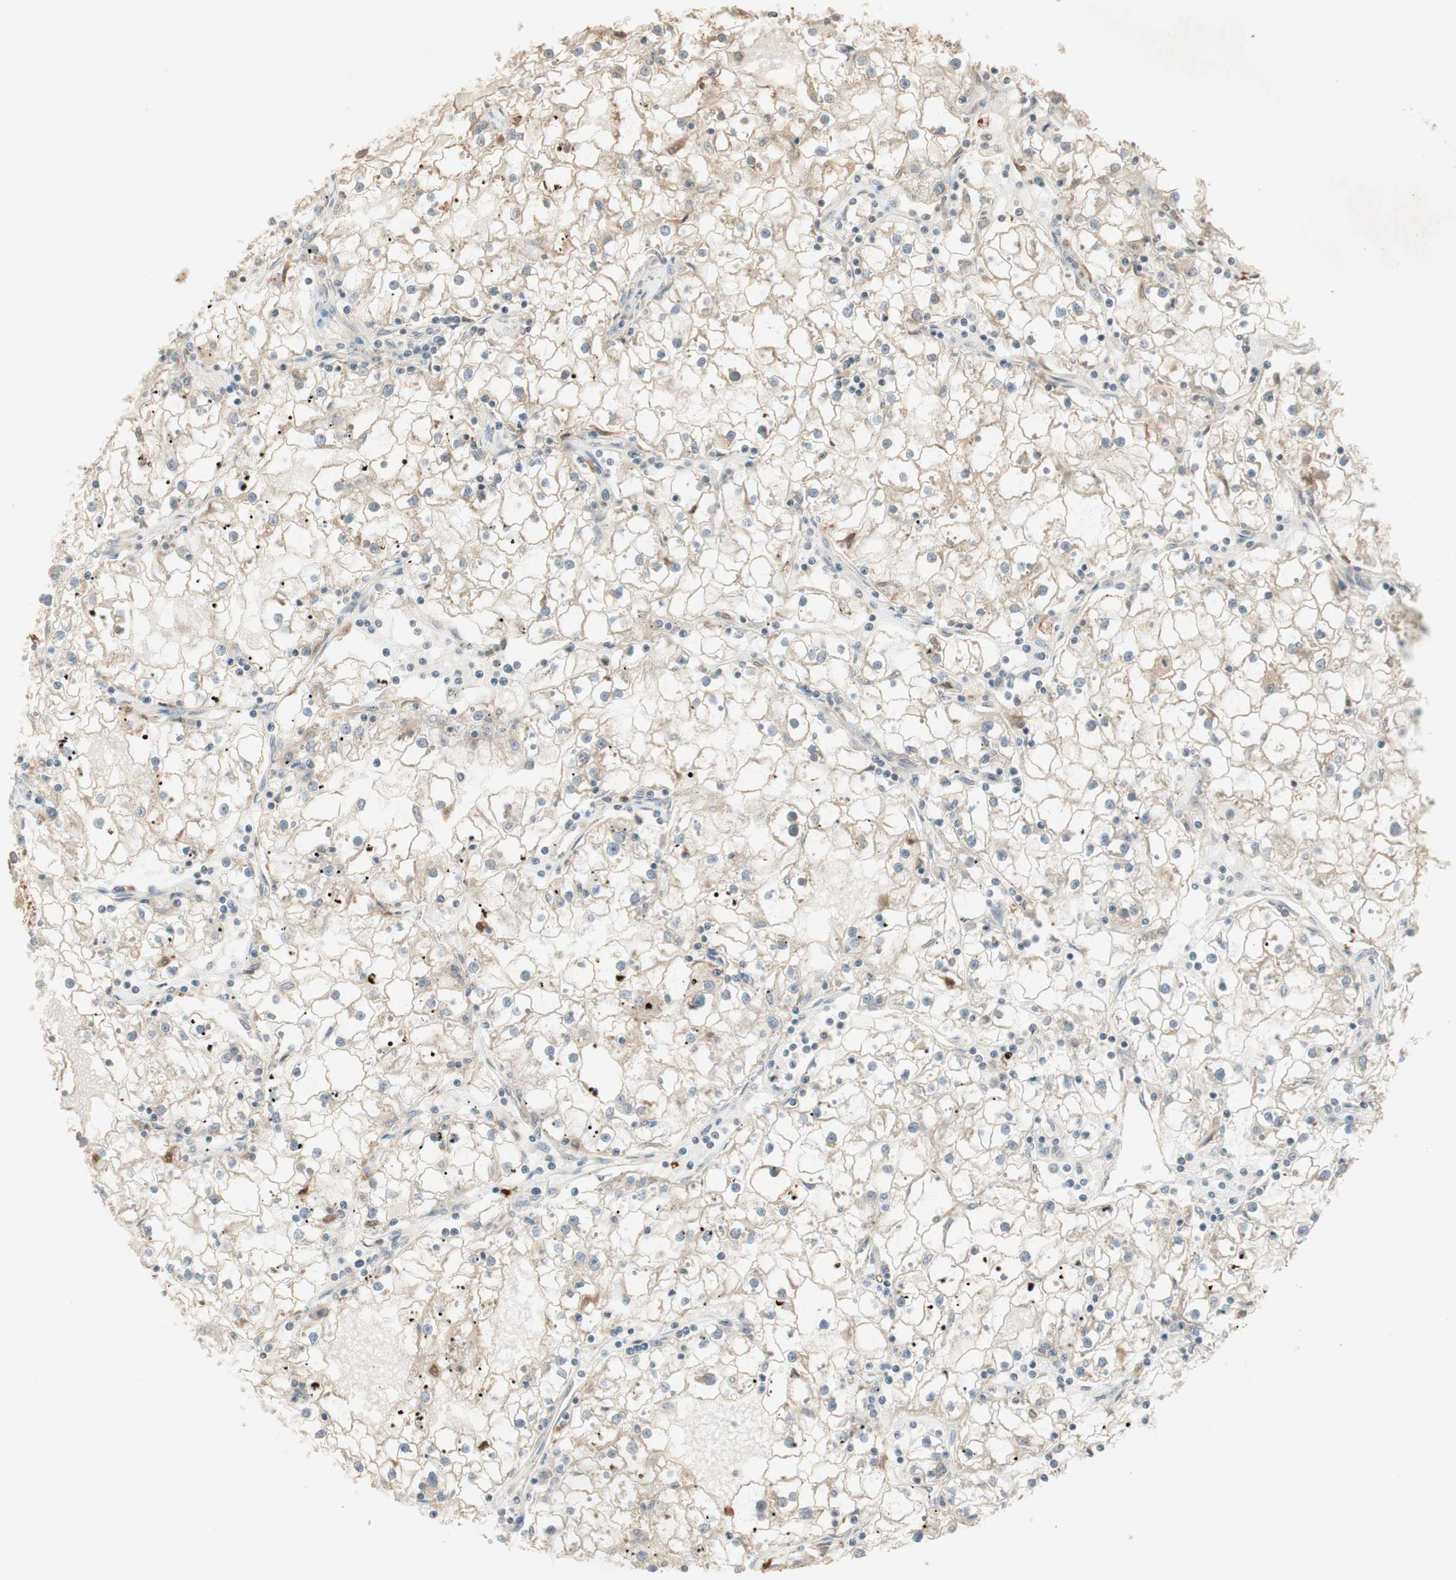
{"staining": {"intensity": "weak", "quantity": "25%-75%", "location": "cytoplasmic/membranous"}, "tissue": "renal cancer", "cell_type": "Tumor cells", "image_type": "cancer", "snomed": [{"axis": "morphology", "description": "Adenocarcinoma, NOS"}, {"axis": "topography", "description": "Kidney"}], "caption": "Weak cytoplasmic/membranous expression for a protein is identified in approximately 25%-75% of tumor cells of renal adenocarcinoma using immunohistochemistry.", "gene": "CLCN2", "patient": {"sex": "male", "age": 56}}